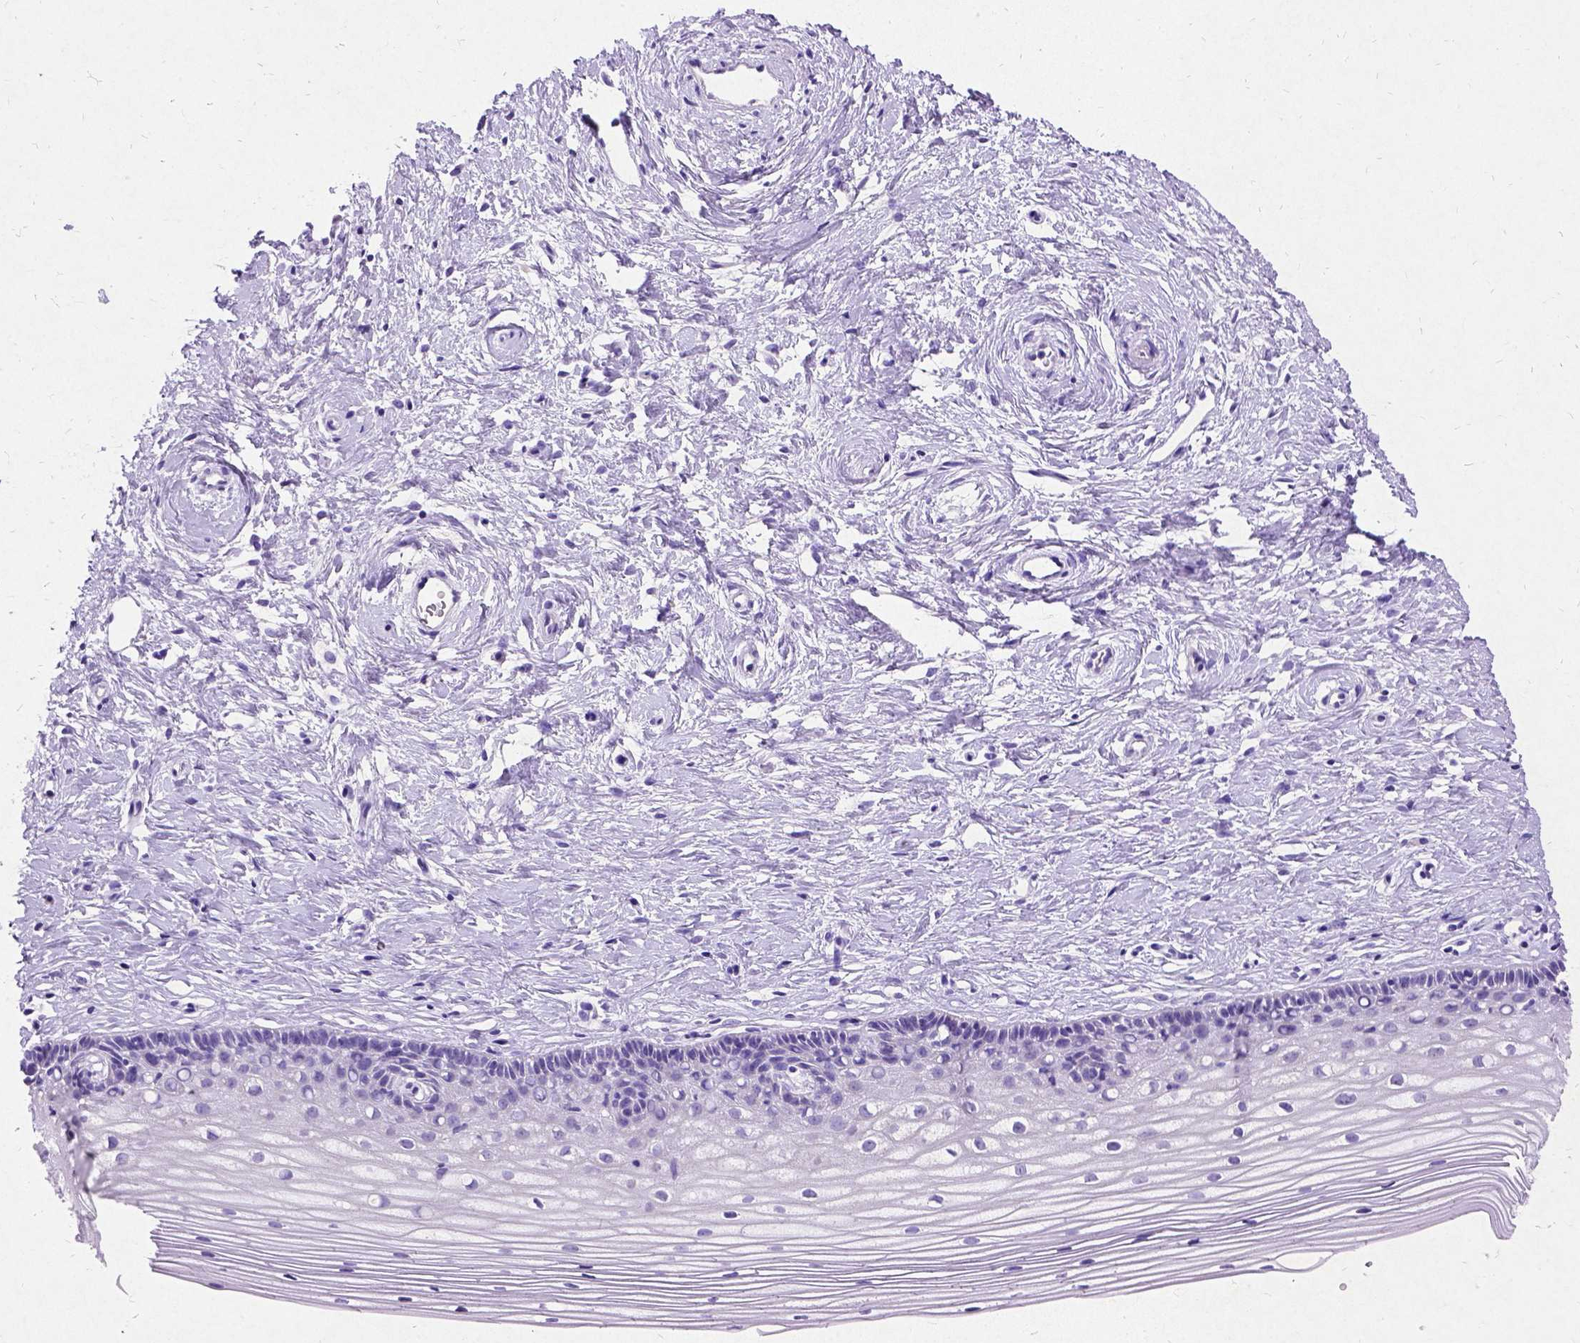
{"staining": {"intensity": "negative", "quantity": "none", "location": "none"}, "tissue": "cervix", "cell_type": "Squamous epithelial cells", "image_type": "normal", "snomed": [{"axis": "morphology", "description": "Normal tissue, NOS"}, {"axis": "topography", "description": "Cervix"}], "caption": "IHC image of normal cervix stained for a protein (brown), which displays no positivity in squamous epithelial cells. The staining is performed using DAB (3,3'-diaminobenzidine) brown chromogen with nuclei counter-stained in using hematoxylin.", "gene": "NEUROD4", "patient": {"sex": "female", "age": 40}}